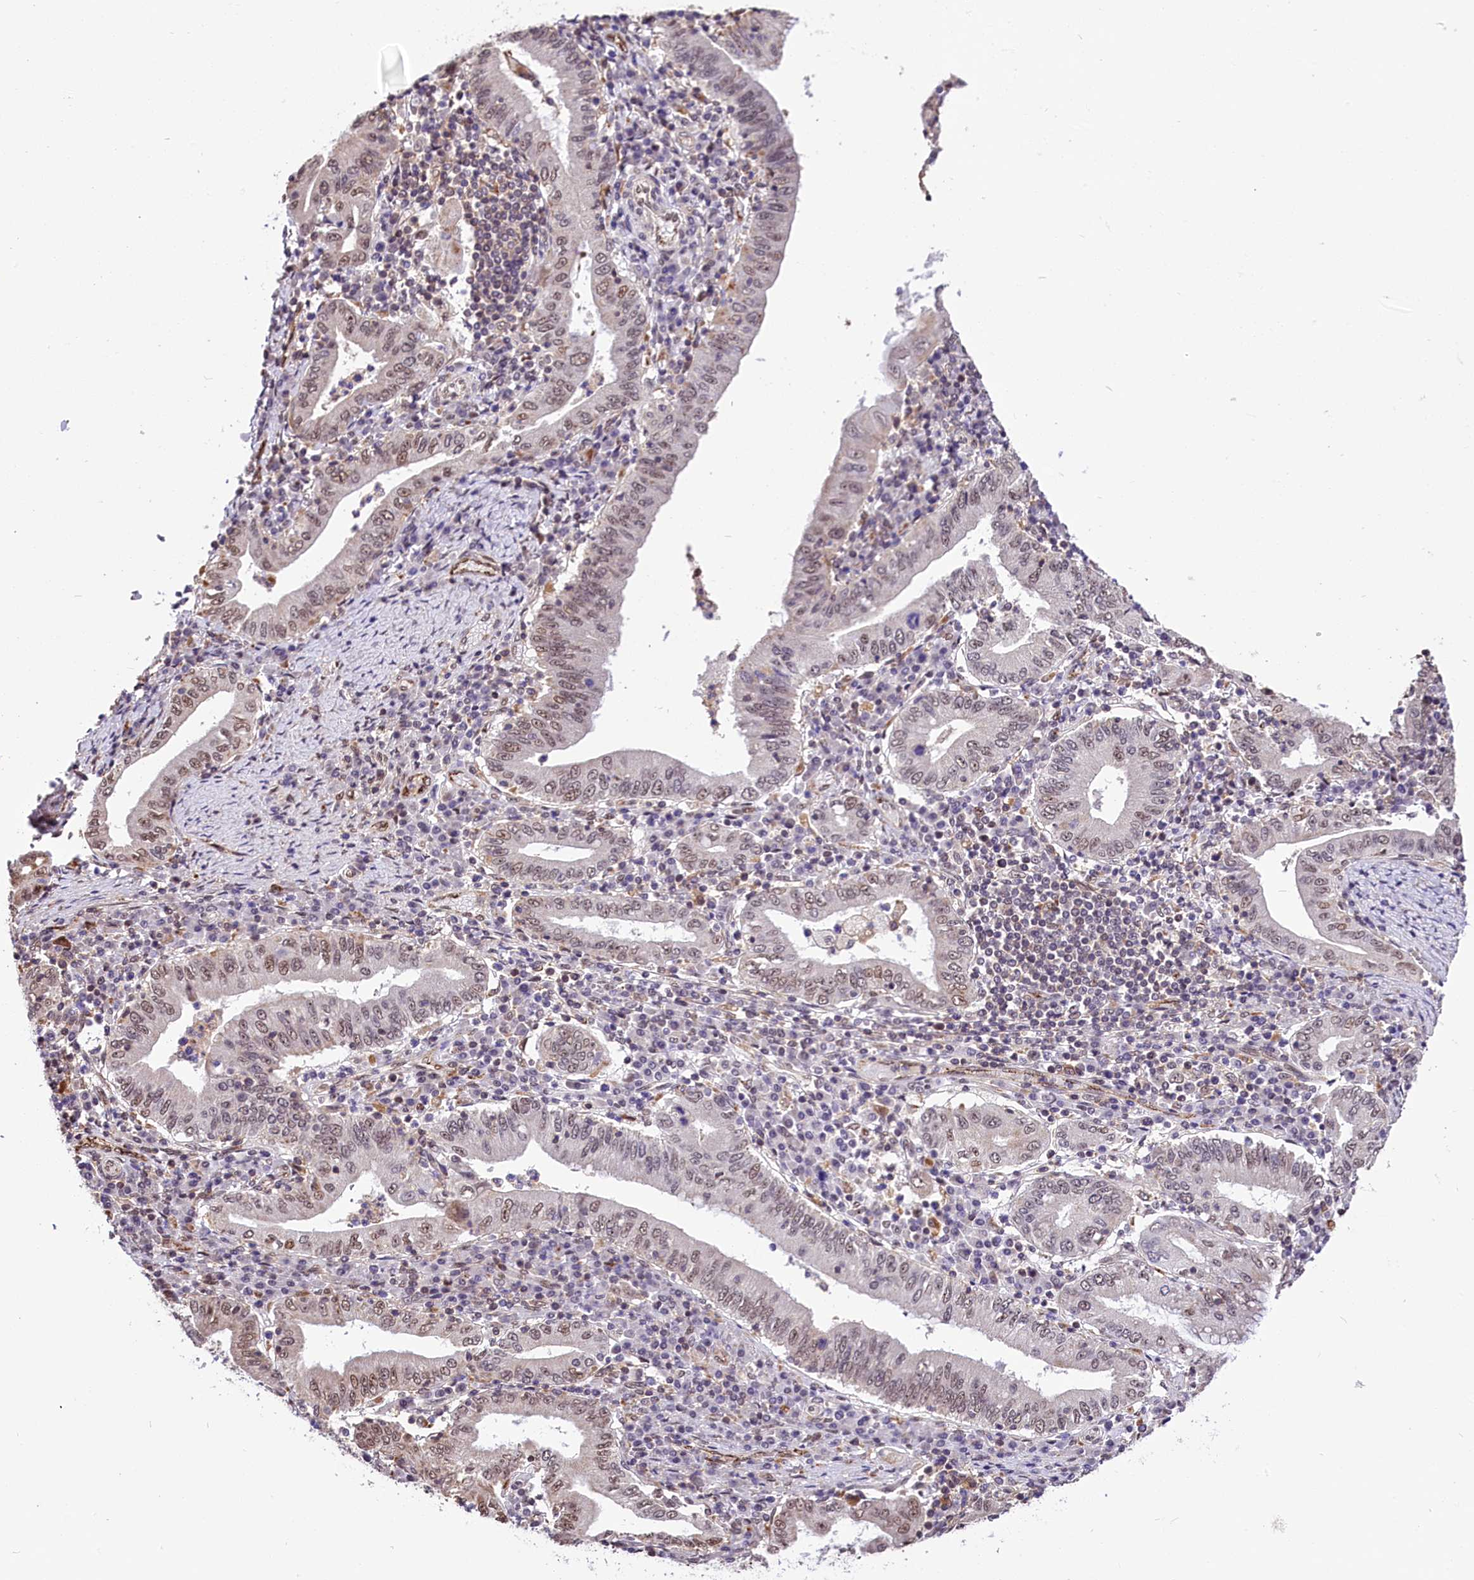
{"staining": {"intensity": "moderate", "quantity": "25%-75%", "location": "nuclear"}, "tissue": "stomach cancer", "cell_type": "Tumor cells", "image_type": "cancer", "snomed": [{"axis": "morphology", "description": "Normal tissue, NOS"}, {"axis": "morphology", "description": "Adenocarcinoma, NOS"}, {"axis": "topography", "description": "Esophagus"}, {"axis": "topography", "description": "Stomach, upper"}, {"axis": "topography", "description": "Peripheral nerve tissue"}], "caption": "There is medium levels of moderate nuclear expression in tumor cells of stomach cancer (adenocarcinoma), as demonstrated by immunohistochemical staining (brown color).", "gene": "MRPL54", "patient": {"sex": "male", "age": 62}}